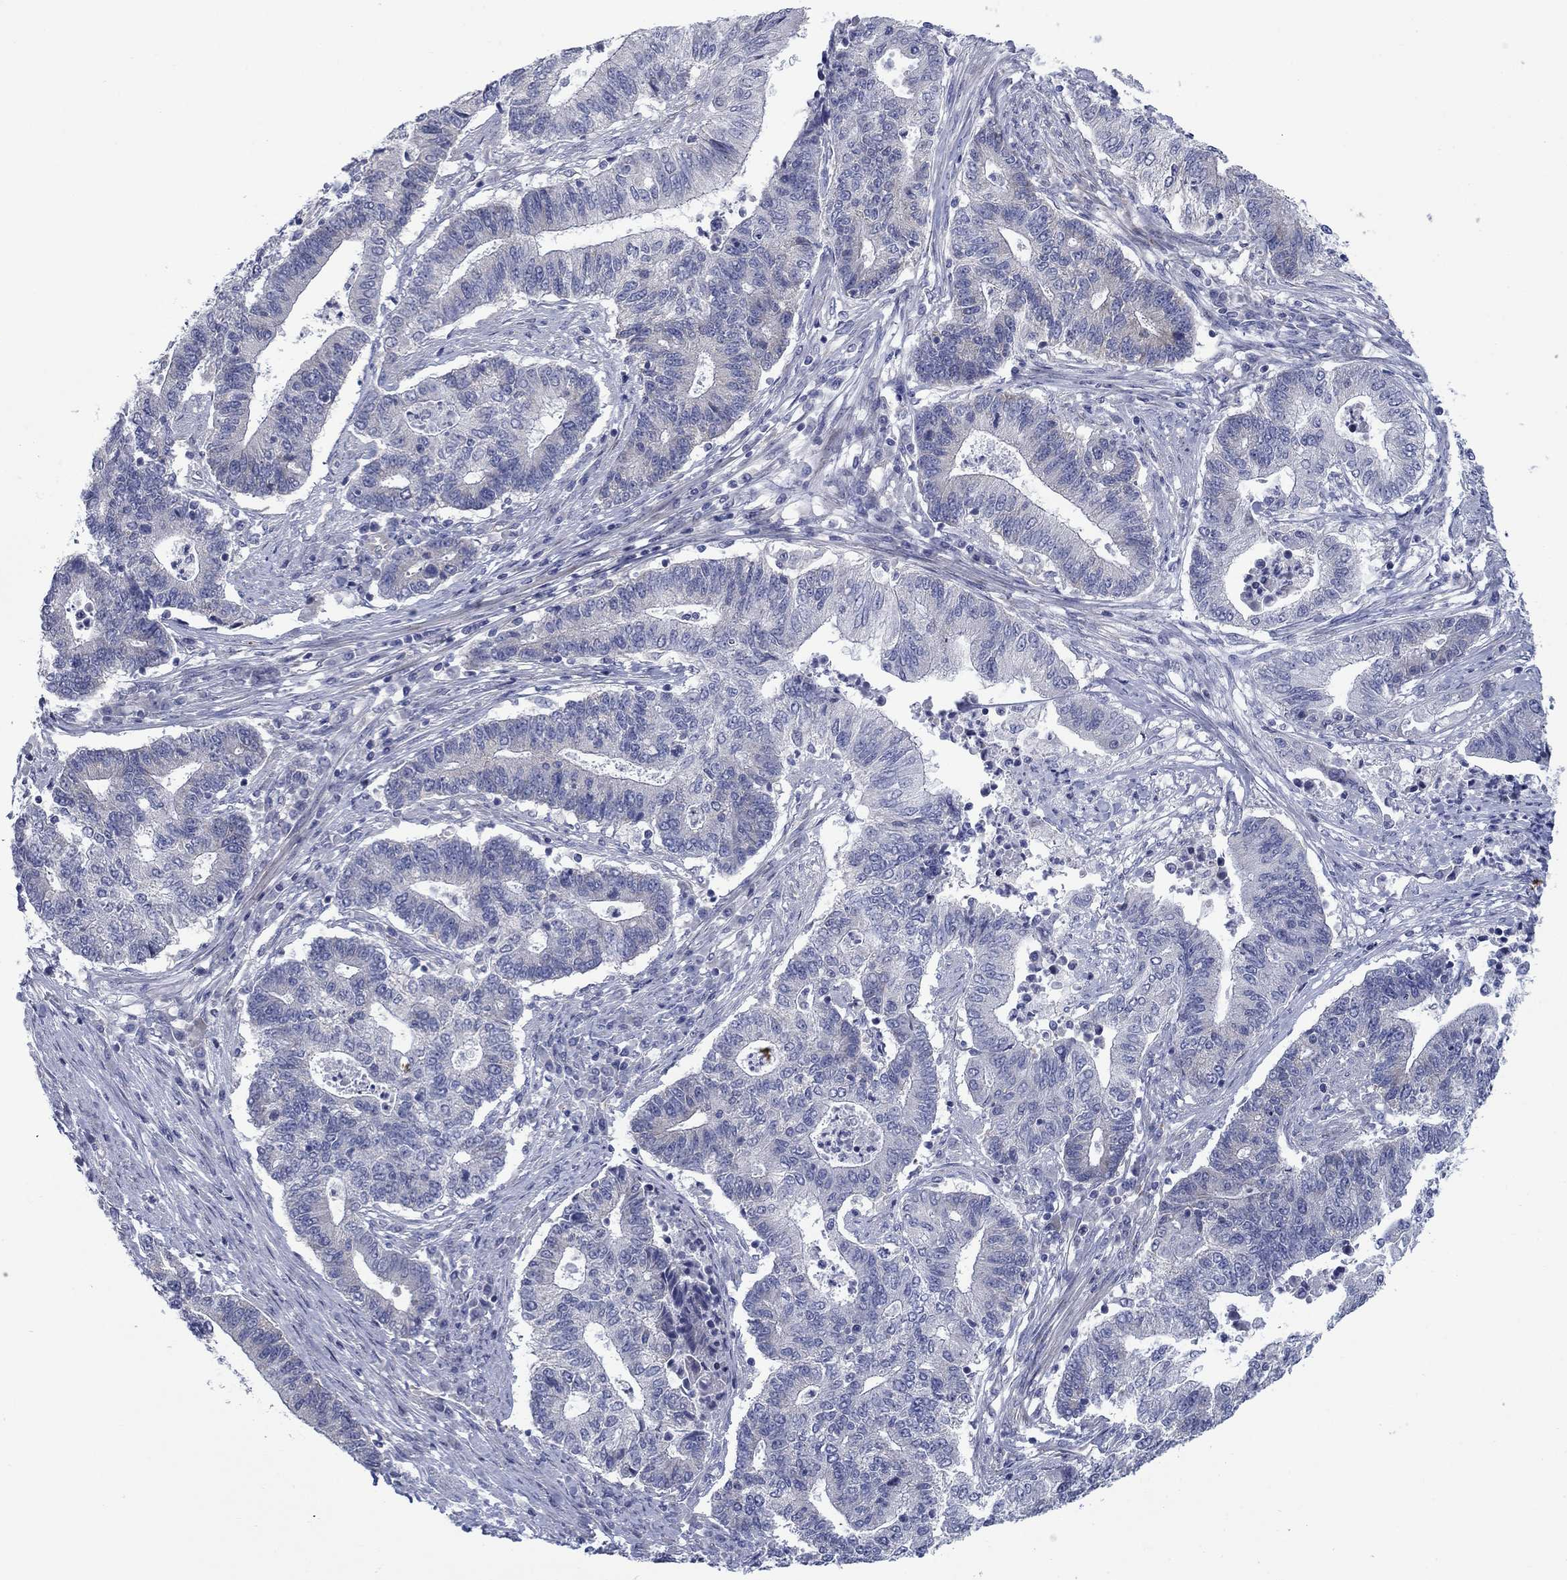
{"staining": {"intensity": "negative", "quantity": "none", "location": "none"}, "tissue": "endometrial cancer", "cell_type": "Tumor cells", "image_type": "cancer", "snomed": [{"axis": "morphology", "description": "Adenocarcinoma, NOS"}, {"axis": "topography", "description": "Uterus"}, {"axis": "topography", "description": "Endometrium"}], "caption": "Micrograph shows no protein positivity in tumor cells of adenocarcinoma (endometrial) tissue.", "gene": "FXR1", "patient": {"sex": "female", "age": 54}}